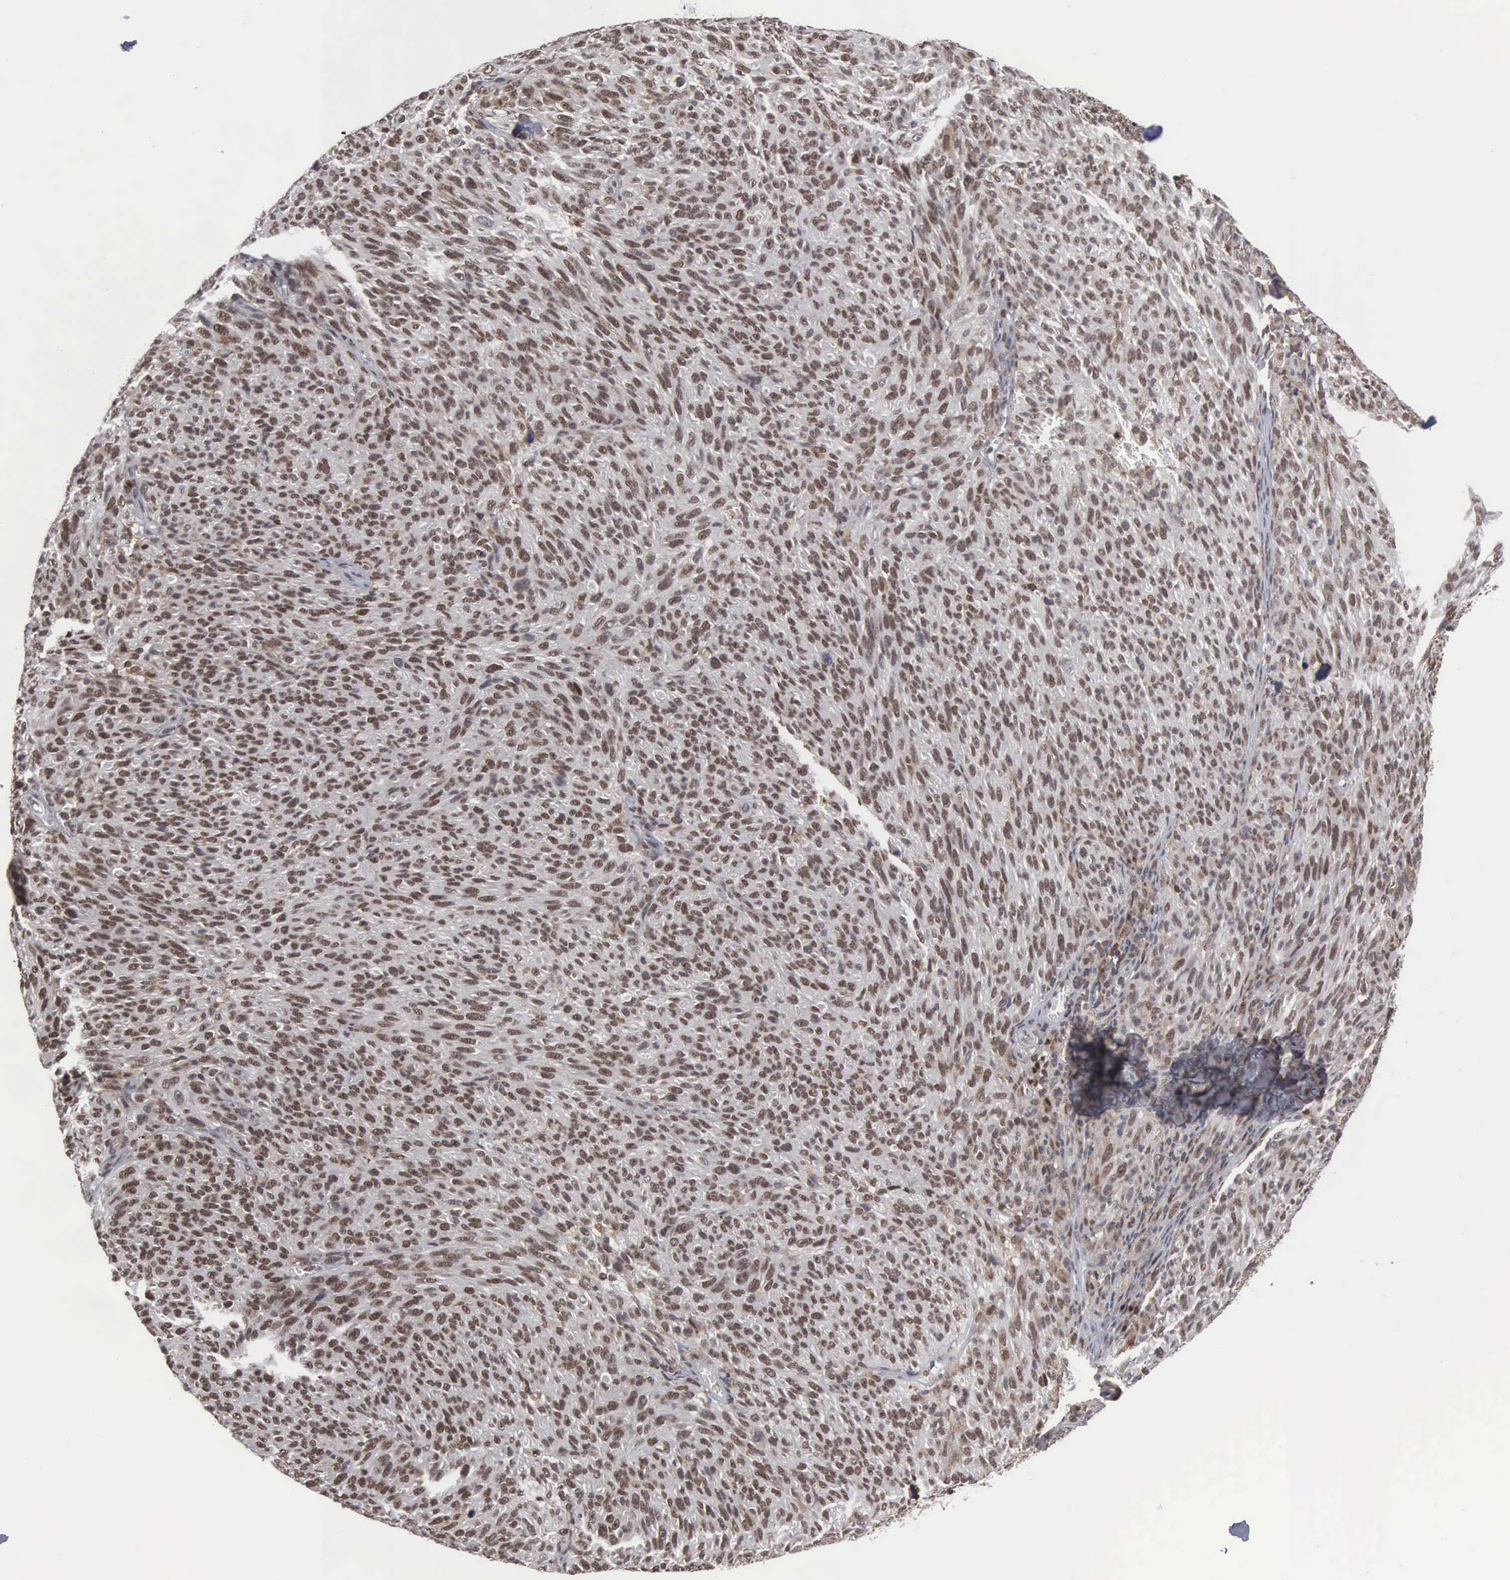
{"staining": {"intensity": "moderate", "quantity": ">75%", "location": "nuclear"}, "tissue": "melanoma", "cell_type": "Tumor cells", "image_type": "cancer", "snomed": [{"axis": "morphology", "description": "Malignant melanoma, NOS"}, {"axis": "topography", "description": "Skin"}], "caption": "Malignant melanoma stained with immunohistochemistry (IHC) exhibits moderate nuclear staining in about >75% of tumor cells. Immunohistochemistry stains the protein in brown and the nuclei are stained blue.", "gene": "TRMT5", "patient": {"sex": "male", "age": 76}}